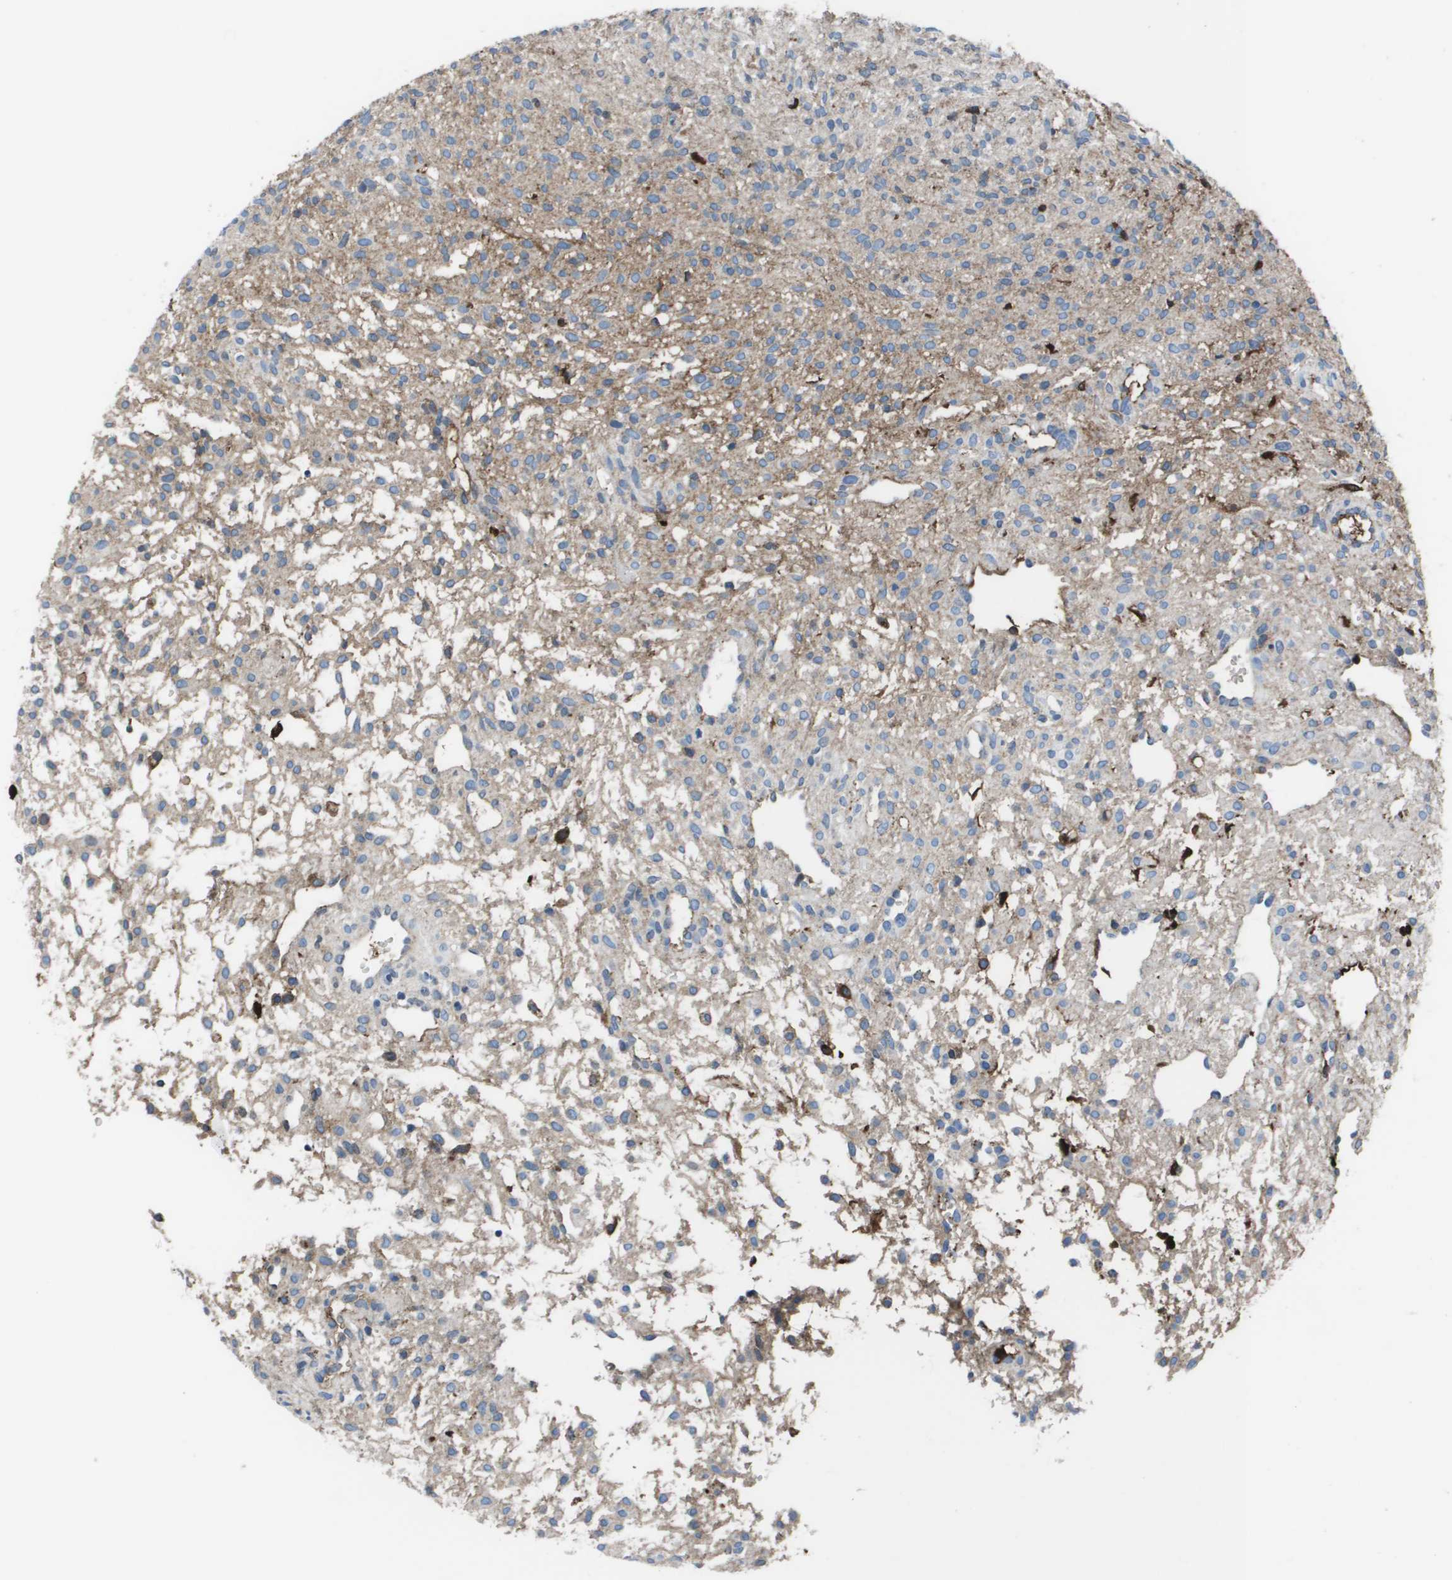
{"staining": {"intensity": "weak", "quantity": "25%-75%", "location": "cytoplasmic/membranous"}, "tissue": "ovary", "cell_type": "Ovarian stroma cells", "image_type": "normal", "snomed": [{"axis": "morphology", "description": "Normal tissue, NOS"}, {"axis": "morphology", "description": "Cyst, NOS"}, {"axis": "topography", "description": "Ovary"}], "caption": "The photomicrograph reveals staining of normal ovary, revealing weak cytoplasmic/membranous protein expression (brown color) within ovarian stroma cells.", "gene": "VTN", "patient": {"sex": "female", "age": 18}}